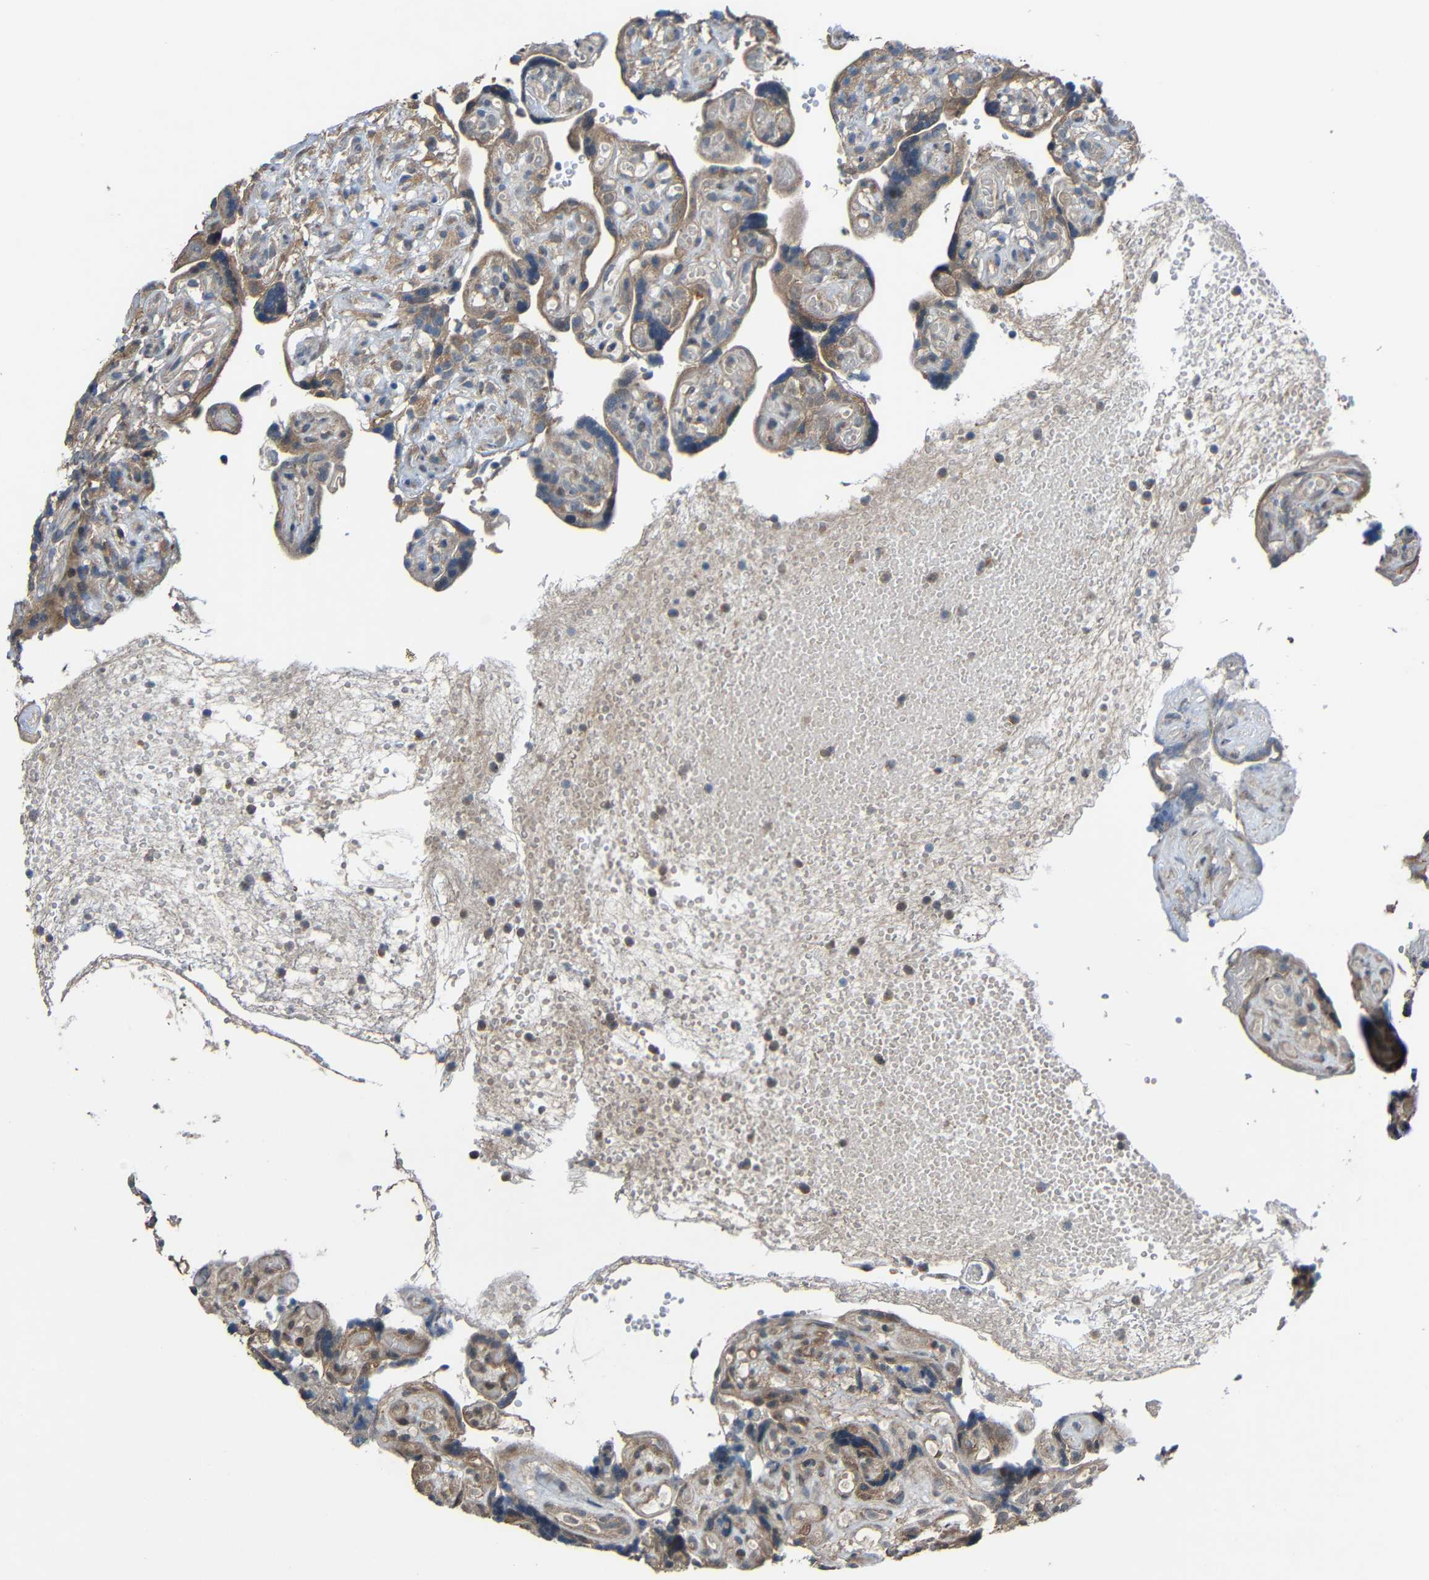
{"staining": {"intensity": "moderate", "quantity": ">75%", "location": "cytoplasmic/membranous"}, "tissue": "placenta", "cell_type": "Decidual cells", "image_type": "normal", "snomed": [{"axis": "morphology", "description": "Normal tissue, NOS"}, {"axis": "topography", "description": "Placenta"}], "caption": "A photomicrograph showing moderate cytoplasmic/membranous staining in approximately >75% of decidual cells in unremarkable placenta, as visualized by brown immunohistochemical staining.", "gene": "CHST9", "patient": {"sex": "female", "age": 30}}